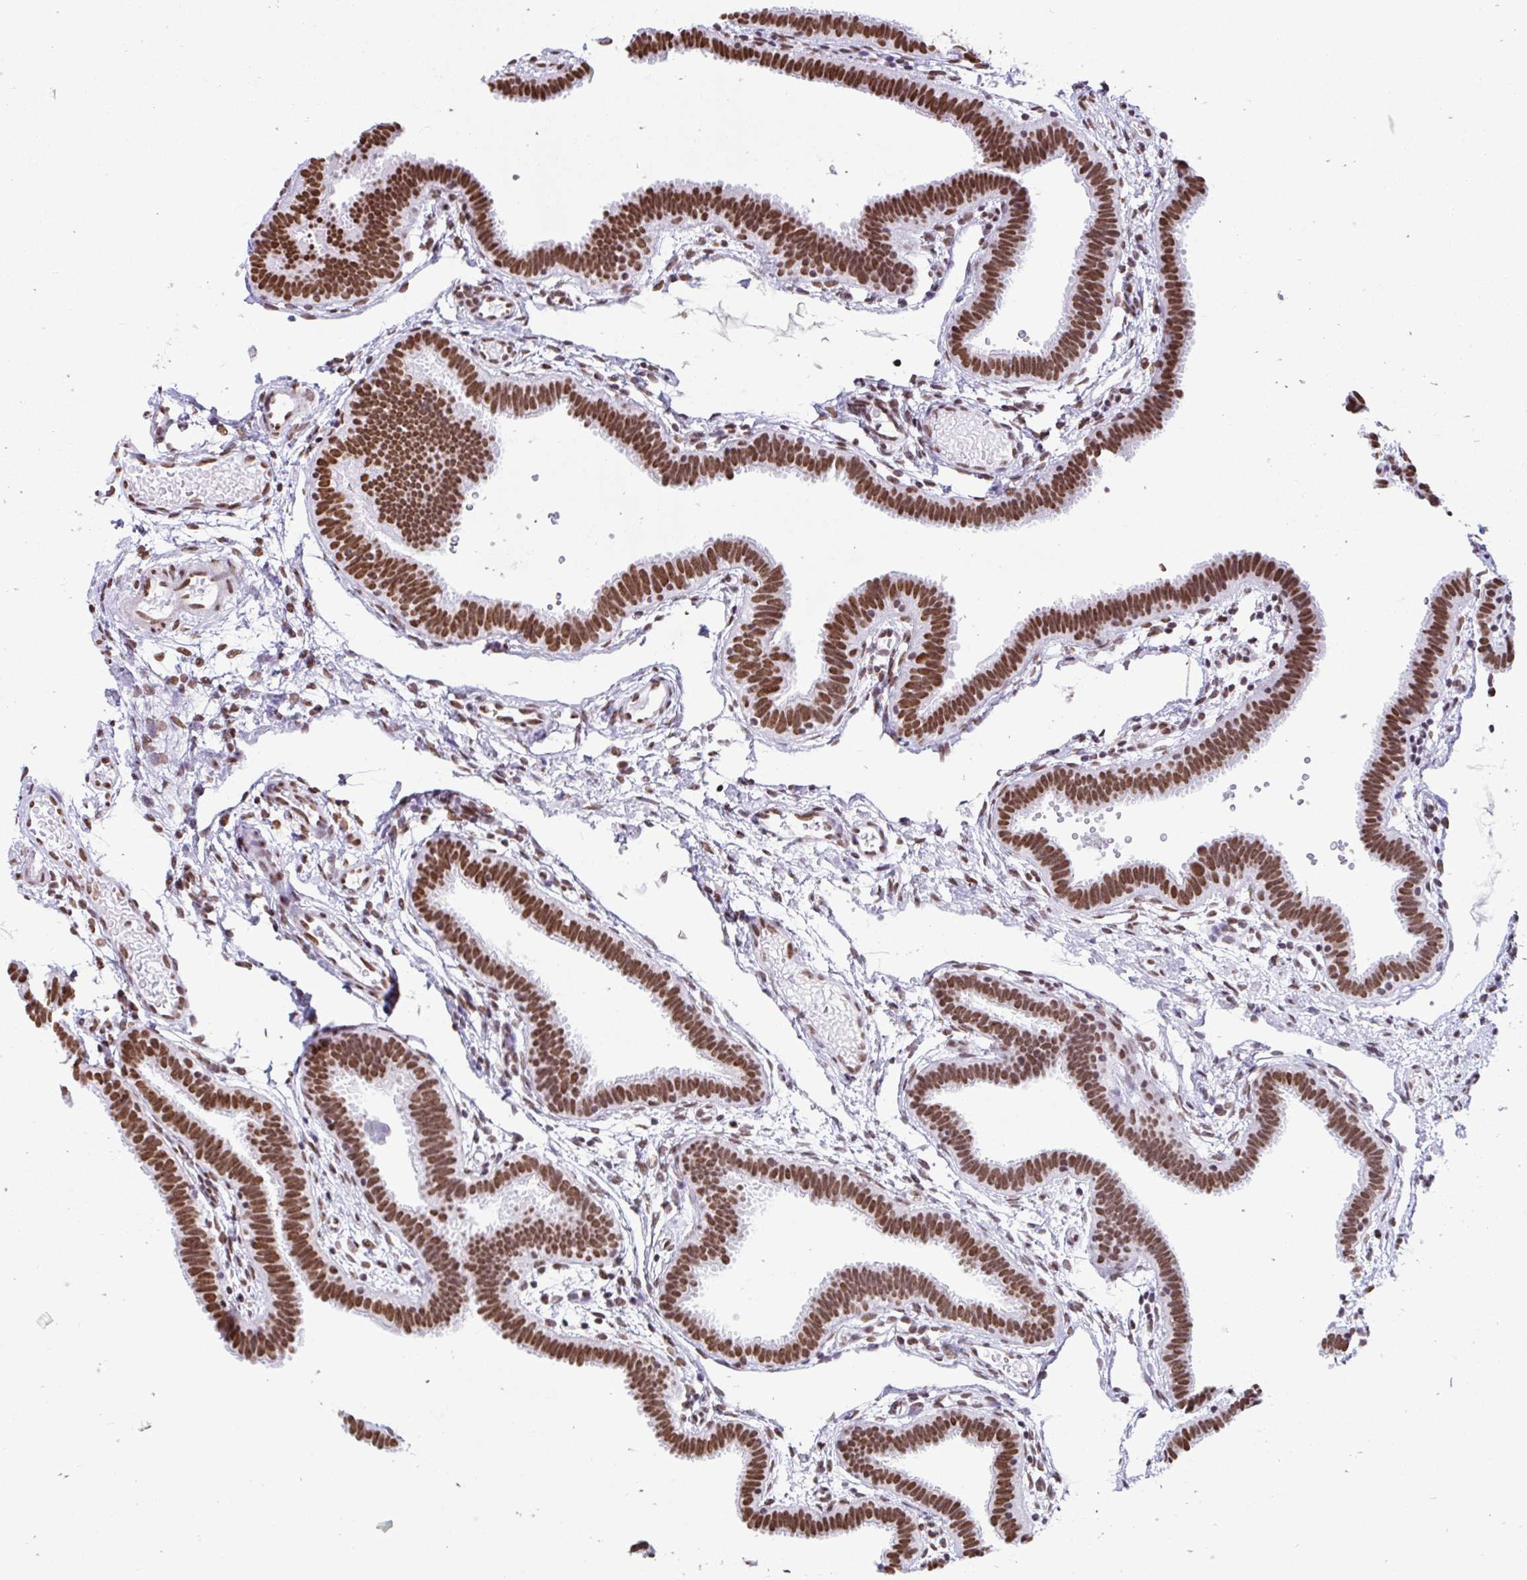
{"staining": {"intensity": "strong", "quantity": ">75%", "location": "nuclear"}, "tissue": "fallopian tube", "cell_type": "Glandular cells", "image_type": "normal", "snomed": [{"axis": "morphology", "description": "Normal tissue, NOS"}, {"axis": "topography", "description": "Fallopian tube"}], "caption": "A brown stain shows strong nuclear positivity of a protein in glandular cells of normal human fallopian tube.", "gene": "KHDRBS1", "patient": {"sex": "female", "age": 37}}